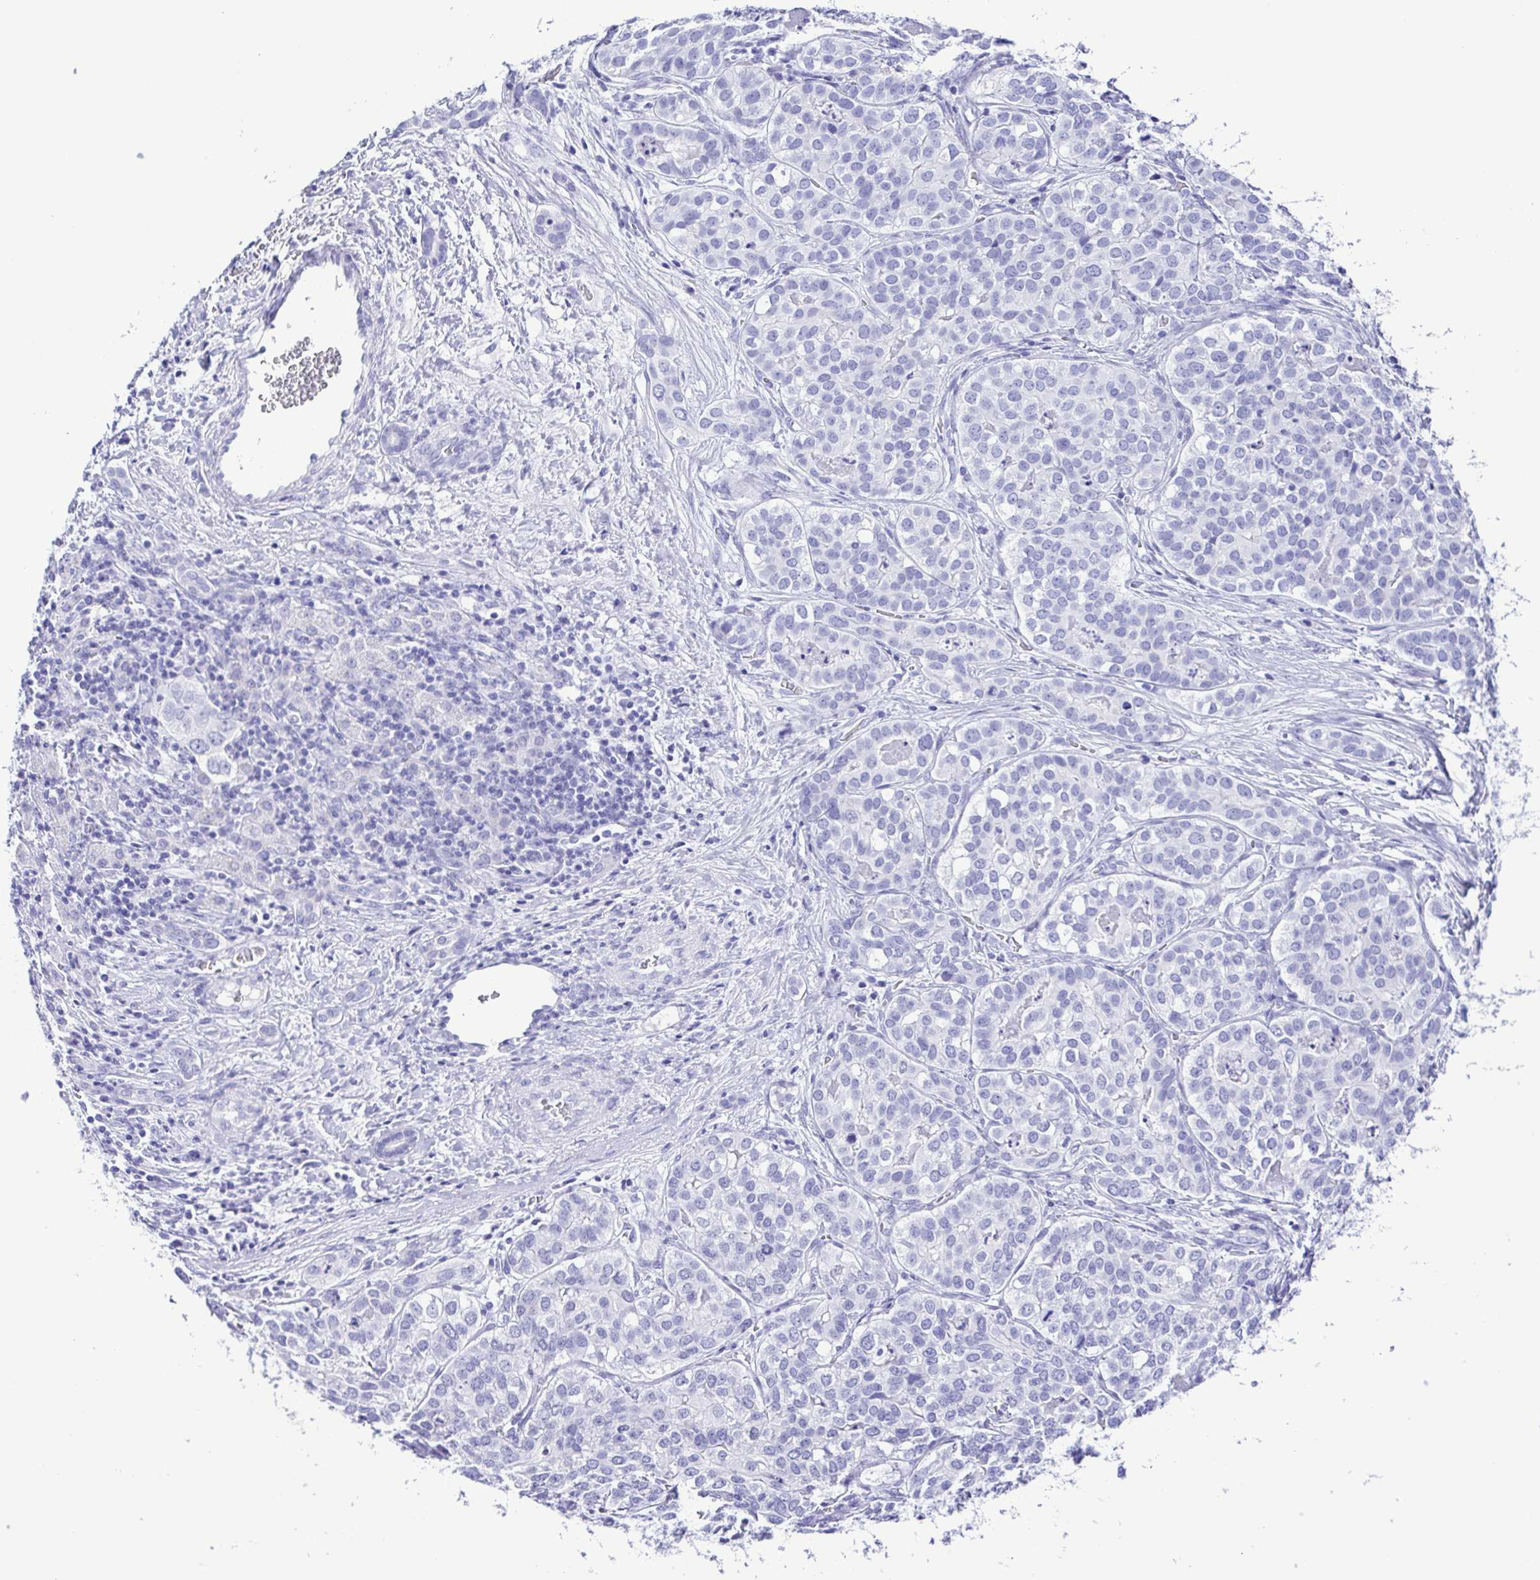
{"staining": {"intensity": "negative", "quantity": "none", "location": "none"}, "tissue": "liver cancer", "cell_type": "Tumor cells", "image_type": "cancer", "snomed": [{"axis": "morphology", "description": "Cholangiocarcinoma"}, {"axis": "topography", "description": "Liver"}], "caption": "A photomicrograph of human liver cancer is negative for staining in tumor cells. (Stains: DAB IHC with hematoxylin counter stain, Microscopy: brightfield microscopy at high magnification).", "gene": "CASP14", "patient": {"sex": "male", "age": 56}}